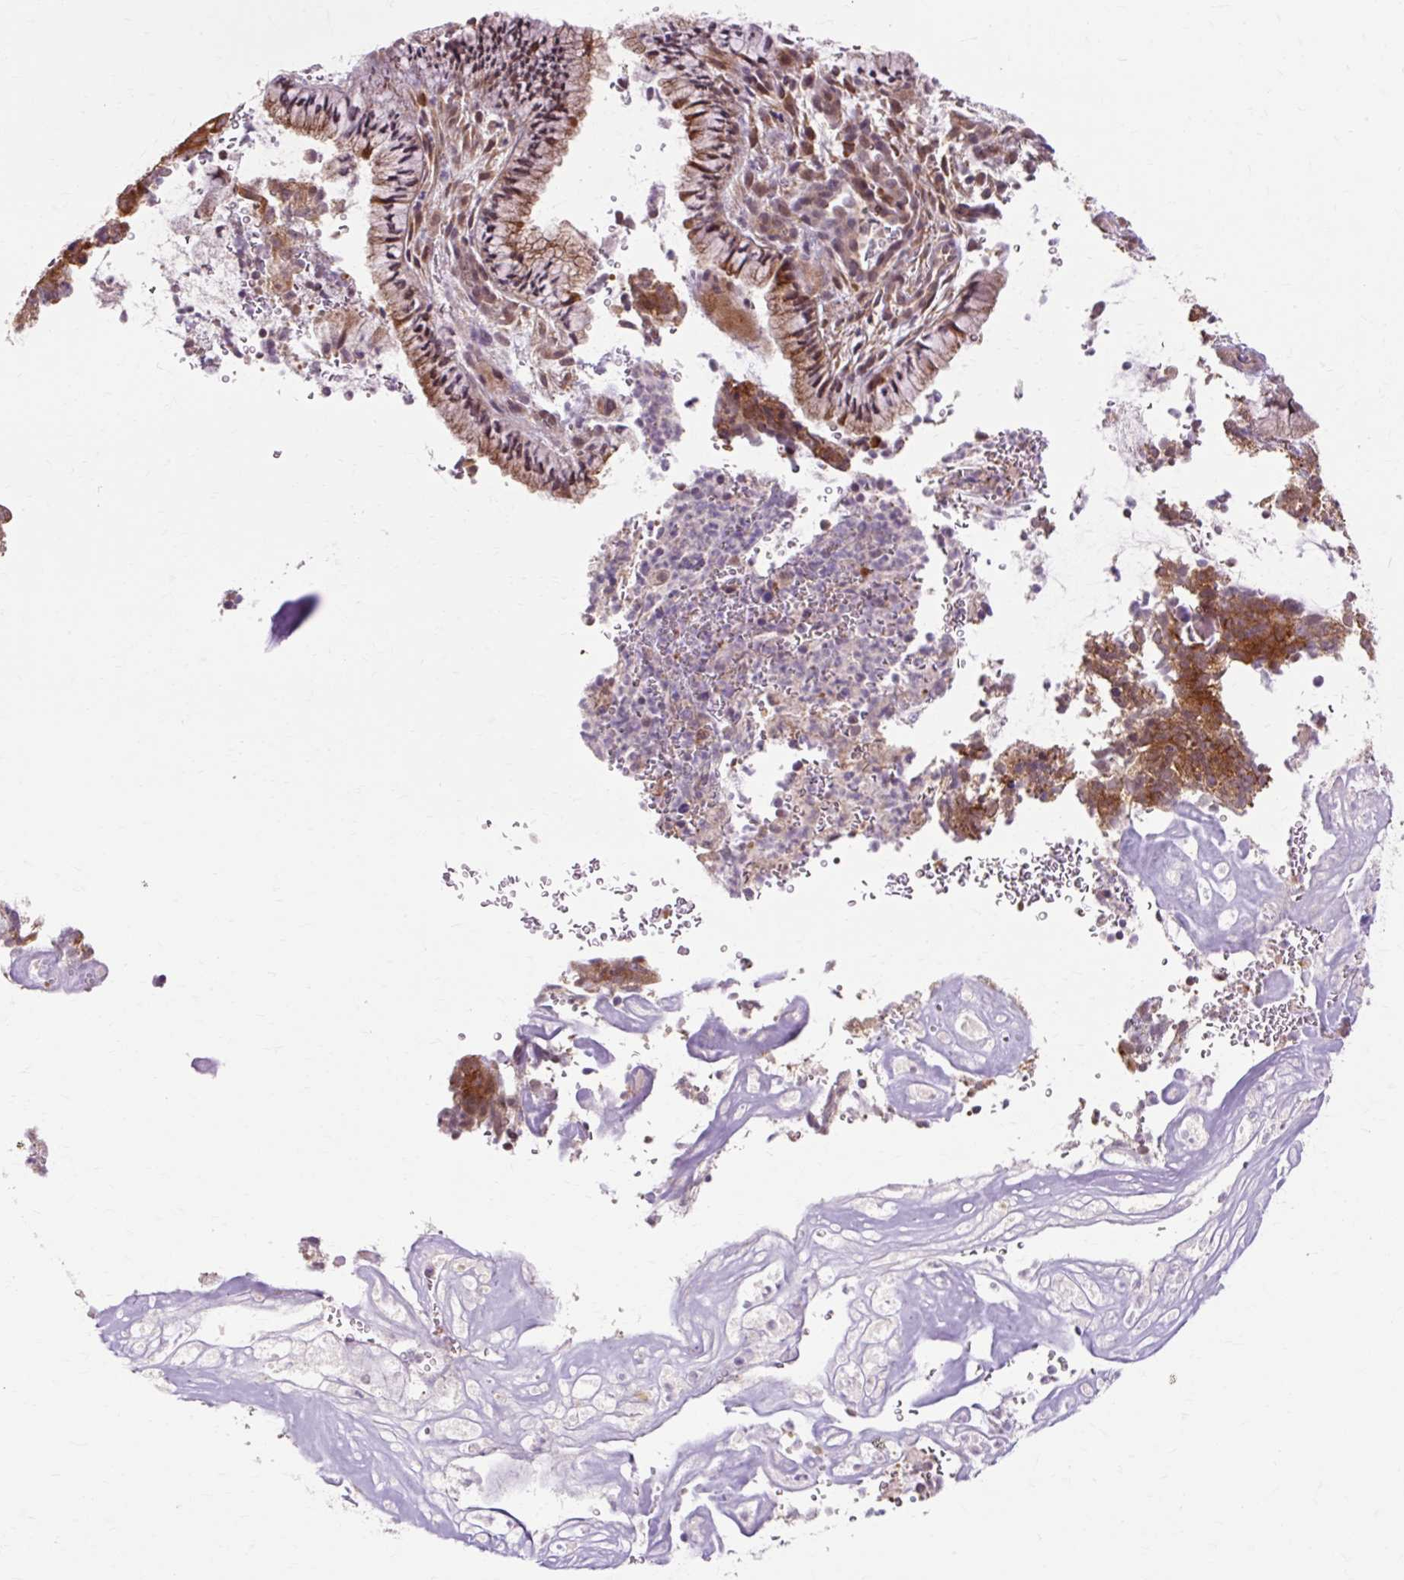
{"staining": {"intensity": "moderate", "quantity": ">75%", "location": "cytoplasmic/membranous,nuclear"}, "tissue": "cervical cancer", "cell_type": "Tumor cells", "image_type": "cancer", "snomed": [{"axis": "morphology", "description": "Adenocarcinoma, NOS"}, {"axis": "topography", "description": "Cervix"}], "caption": "Immunohistochemical staining of cervical adenocarcinoma demonstrates moderate cytoplasmic/membranous and nuclear protein expression in about >75% of tumor cells. Using DAB (brown) and hematoxylin (blue) stains, captured at high magnification using brightfield microscopy.", "gene": "GEMIN2", "patient": {"sex": "female", "age": 38}}